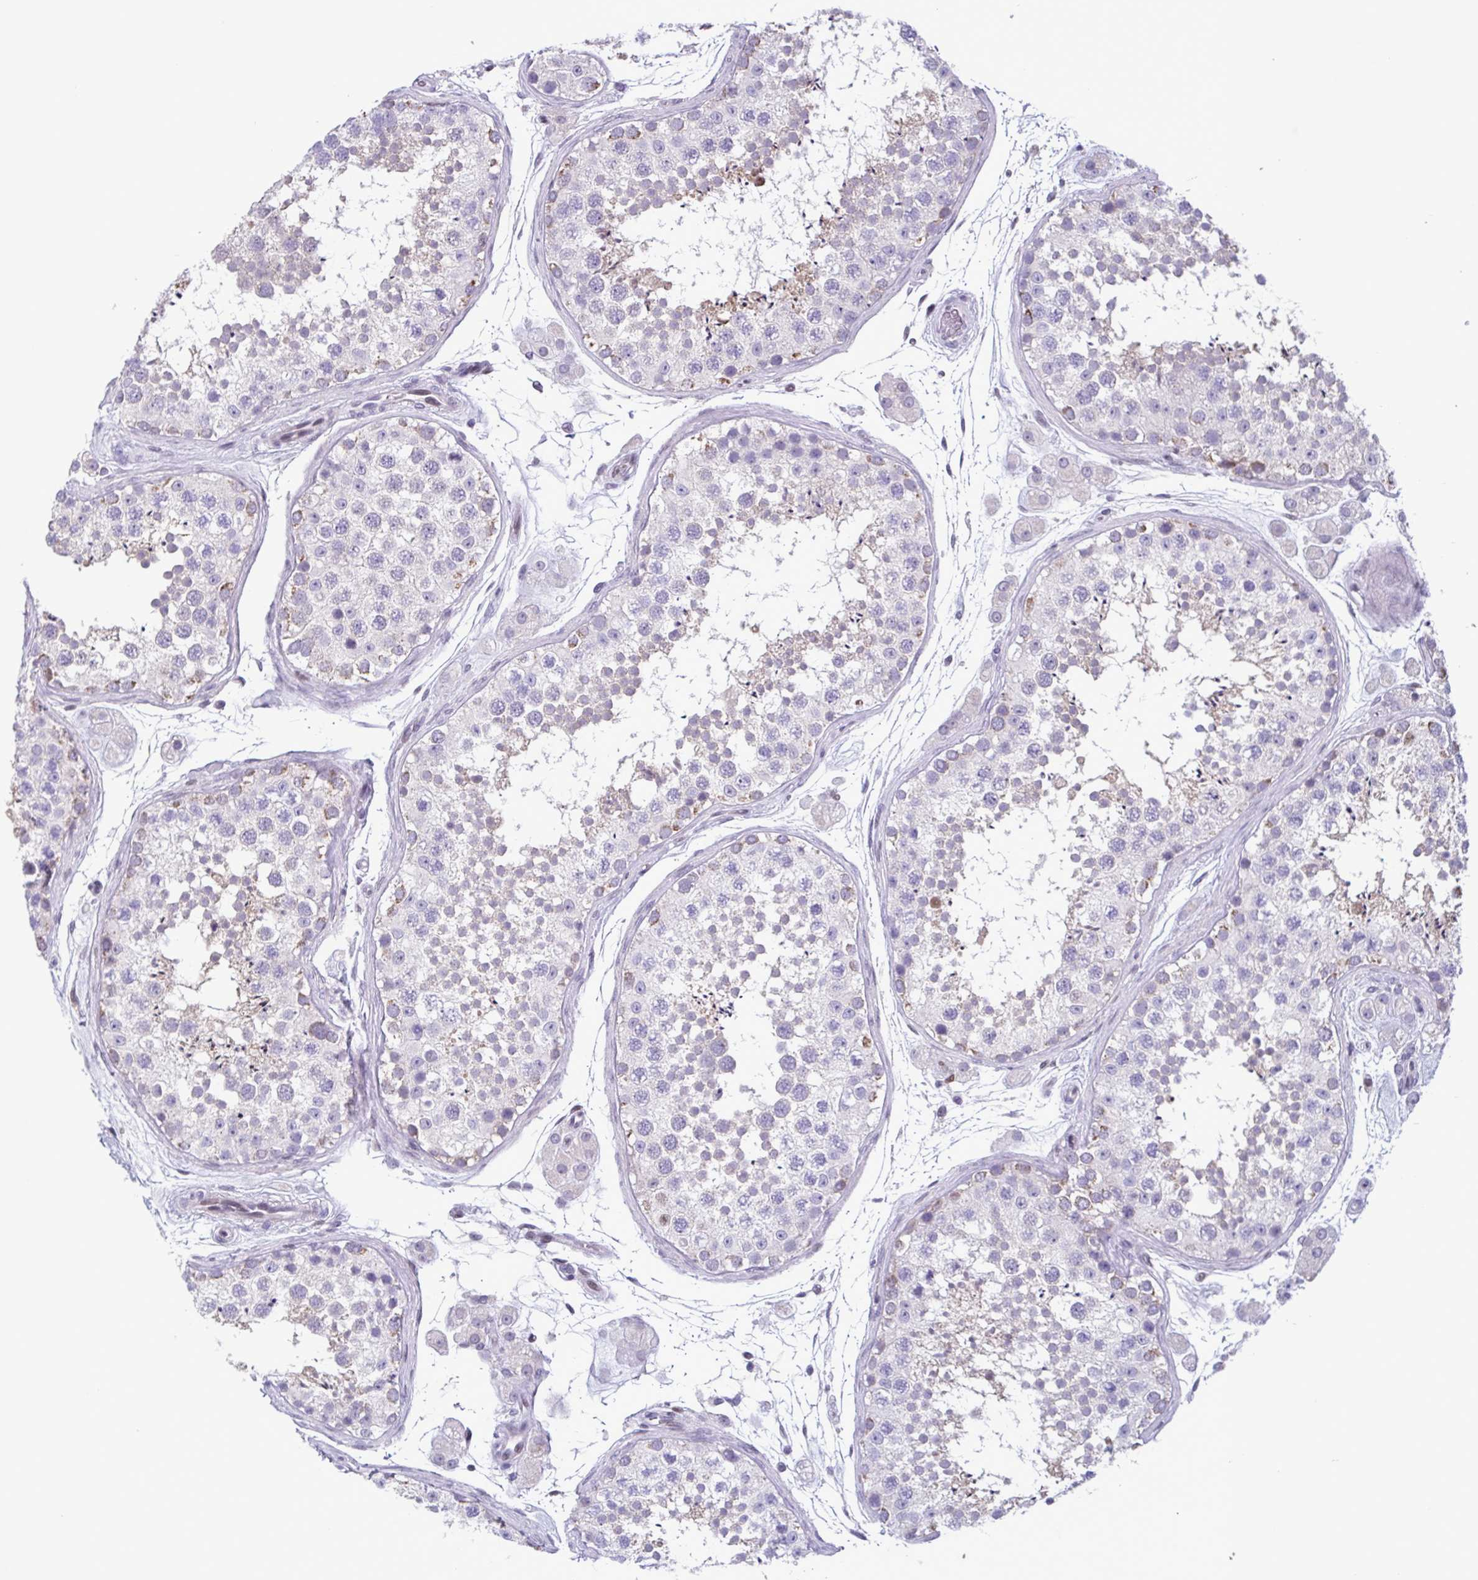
{"staining": {"intensity": "weak", "quantity": "<25%", "location": "cytoplasmic/membranous"}, "tissue": "testis", "cell_type": "Cells in seminiferous ducts", "image_type": "normal", "snomed": [{"axis": "morphology", "description": "Normal tissue, NOS"}, {"axis": "topography", "description": "Testis"}], "caption": "Immunohistochemistry image of normal testis: human testis stained with DAB (3,3'-diaminobenzidine) shows no significant protein positivity in cells in seminiferous ducts.", "gene": "IRF1", "patient": {"sex": "male", "age": 41}}